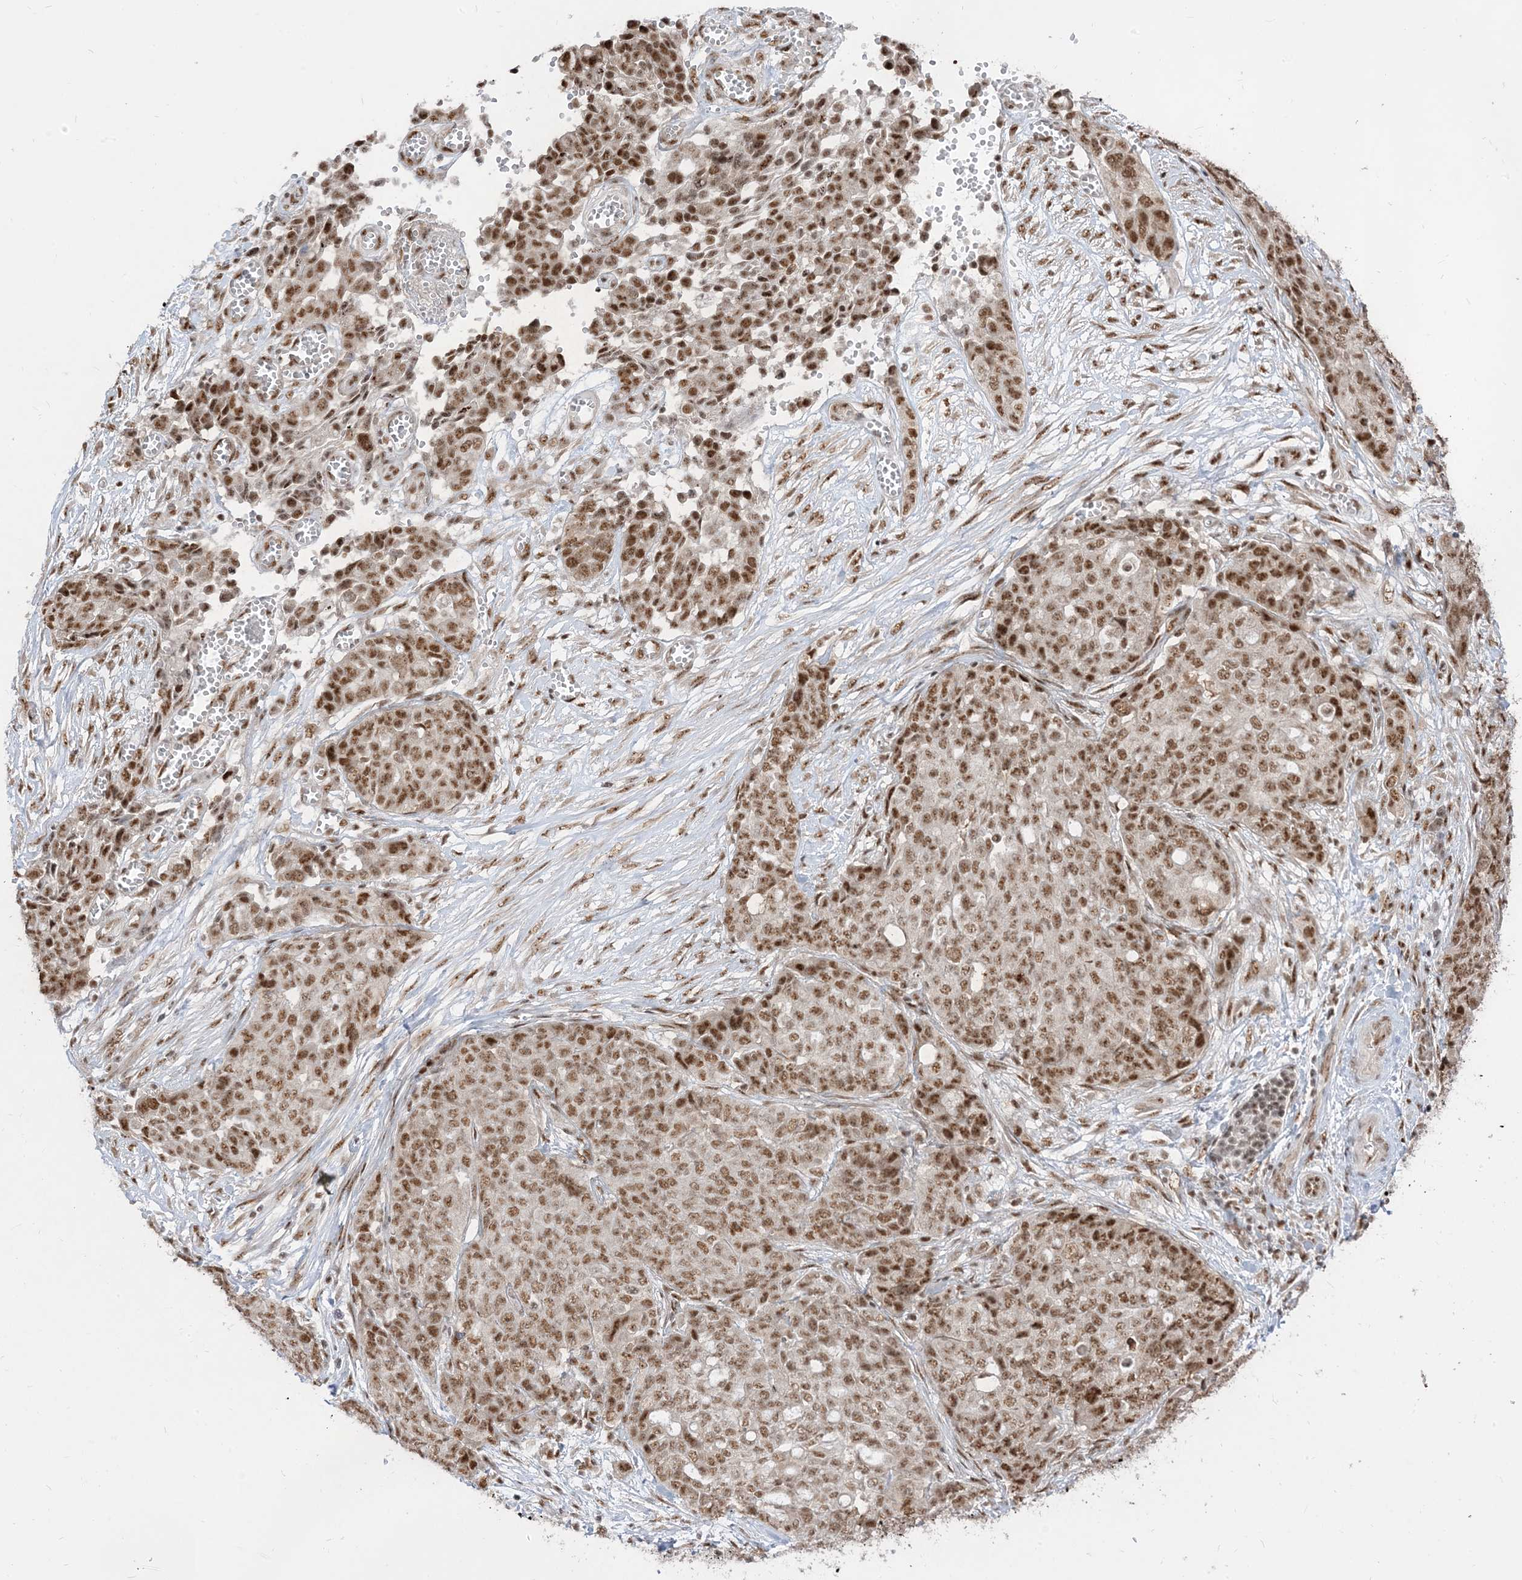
{"staining": {"intensity": "moderate", "quantity": ">75%", "location": "nuclear"}, "tissue": "ovarian cancer", "cell_type": "Tumor cells", "image_type": "cancer", "snomed": [{"axis": "morphology", "description": "Cystadenocarcinoma, serous, NOS"}, {"axis": "topography", "description": "Soft tissue"}, {"axis": "topography", "description": "Ovary"}], "caption": "Human ovarian cancer stained with a brown dye shows moderate nuclear positive positivity in approximately >75% of tumor cells.", "gene": "ARGLU1", "patient": {"sex": "female", "age": 57}}